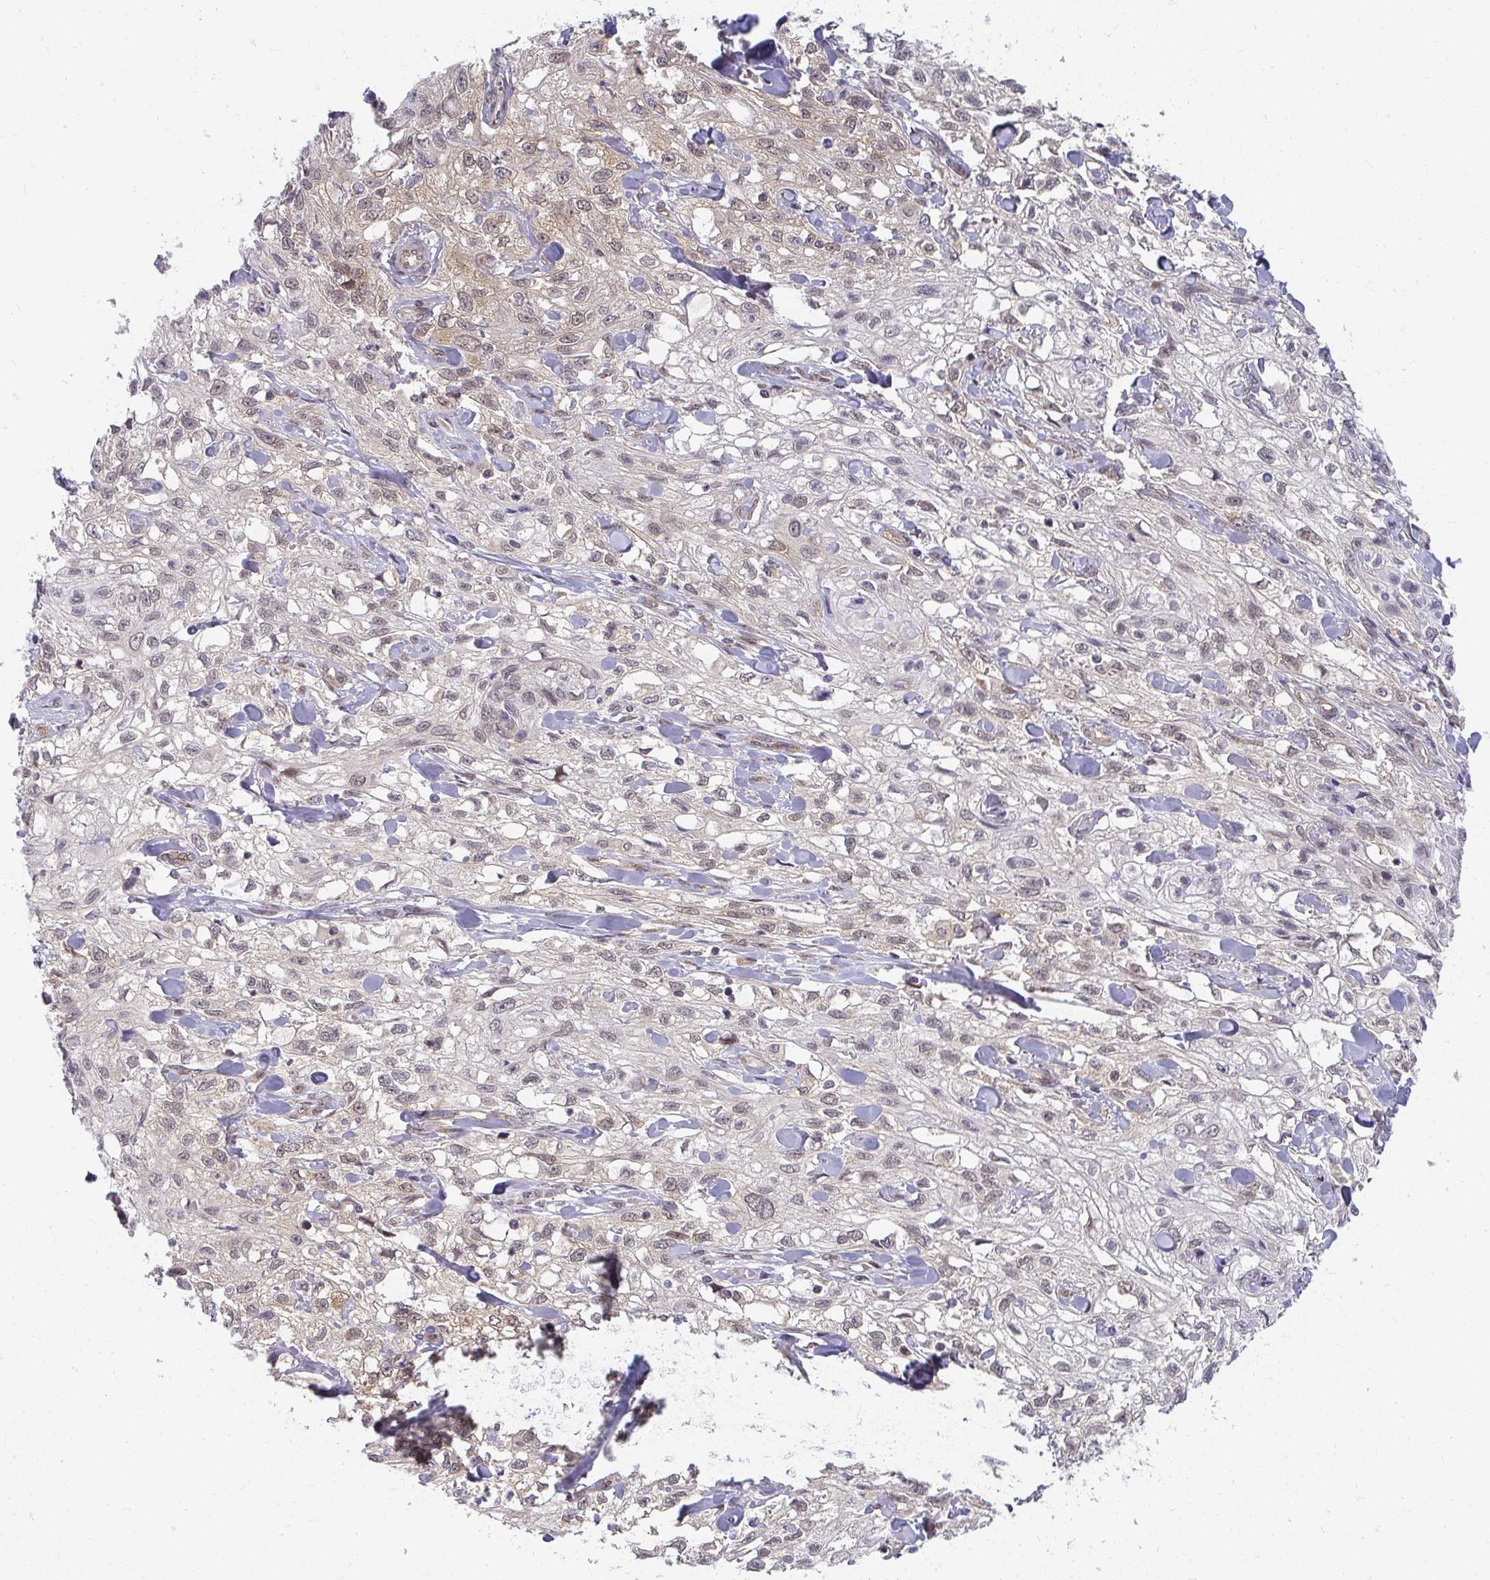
{"staining": {"intensity": "weak", "quantity": "25%-75%", "location": "nuclear"}, "tissue": "skin cancer", "cell_type": "Tumor cells", "image_type": "cancer", "snomed": [{"axis": "morphology", "description": "Squamous cell carcinoma, NOS"}, {"axis": "topography", "description": "Skin"}, {"axis": "topography", "description": "Vulva"}], "caption": "Skin cancer was stained to show a protein in brown. There is low levels of weak nuclear positivity in about 25%-75% of tumor cells. (IHC, brightfield microscopy, high magnification).", "gene": "SYNCRIP", "patient": {"sex": "female", "age": 86}}